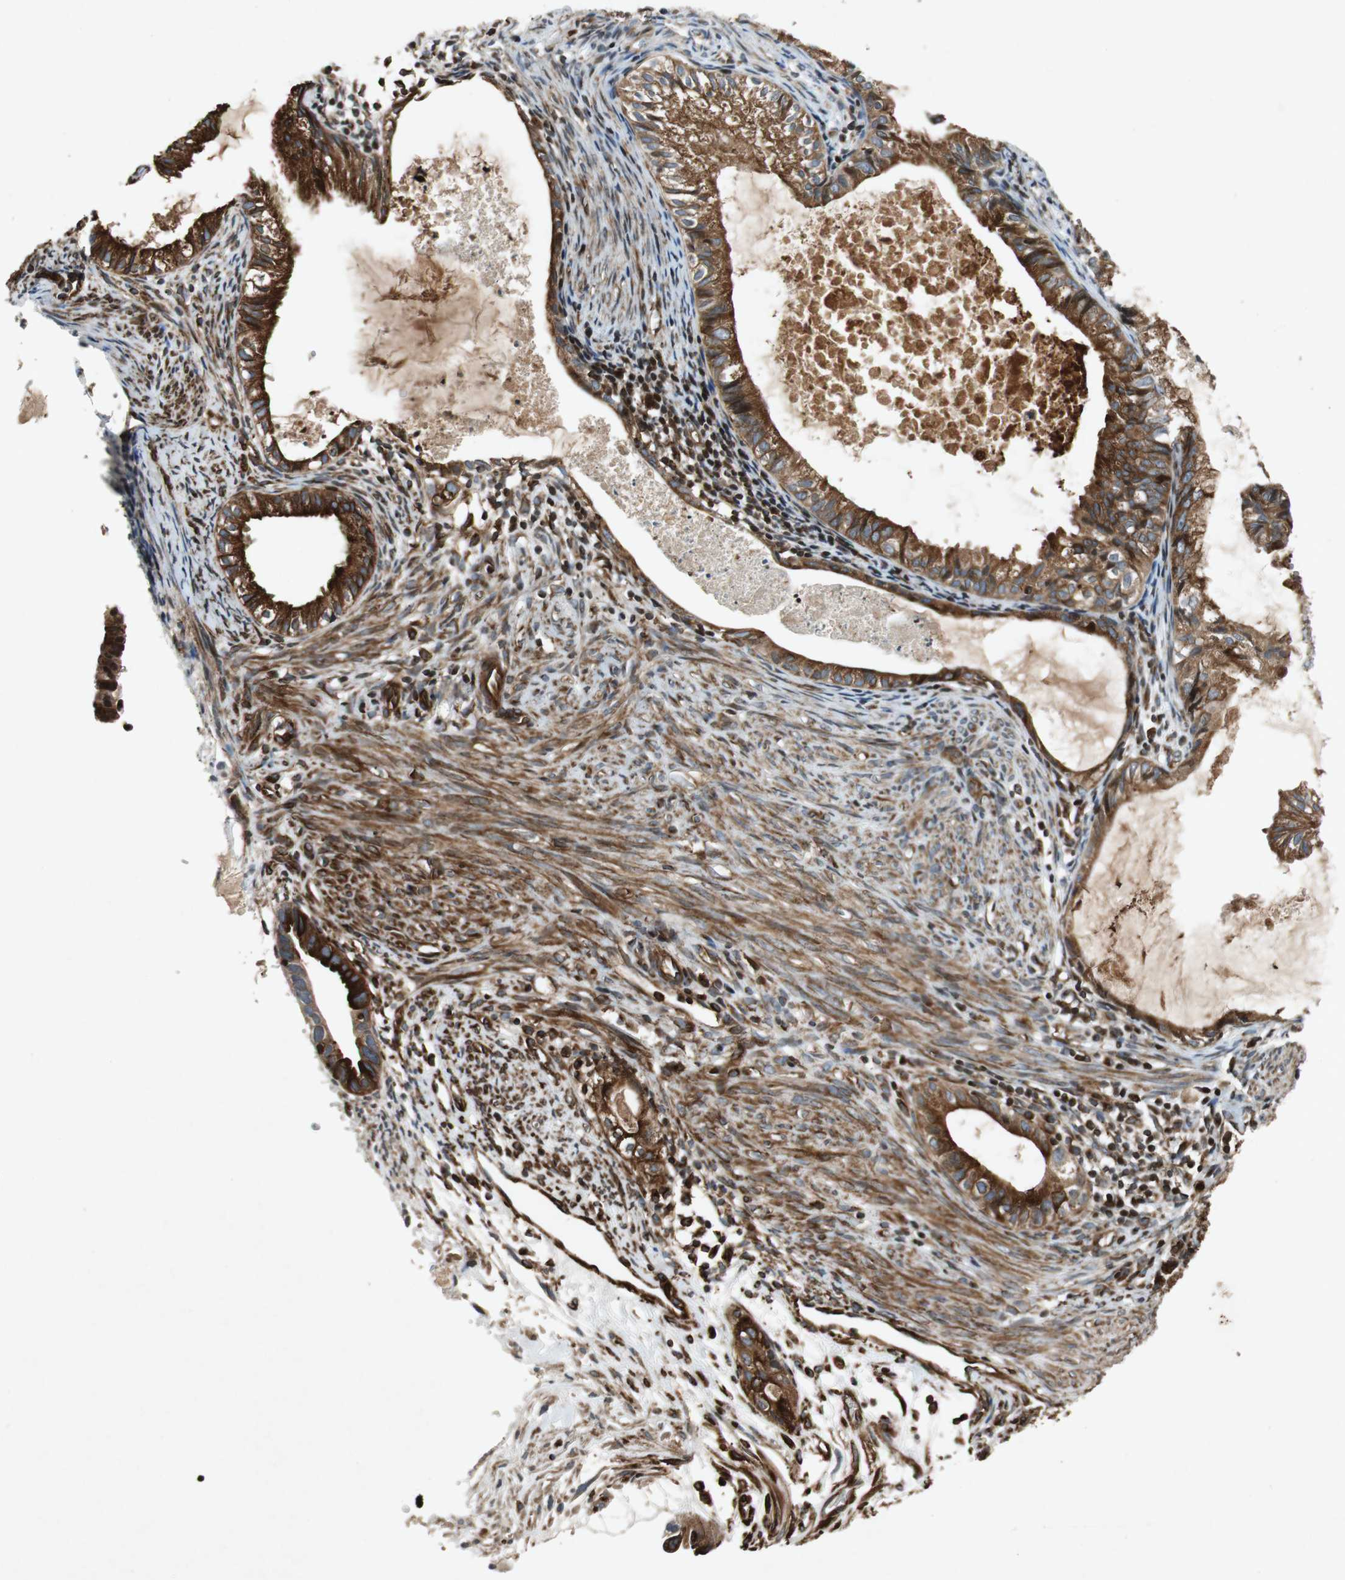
{"staining": {"intensity": "strong", "quantity": ">75%", "location": "cytoplasmic/membranous"}, "tissue": "cervical cancer", "cell_type": "Tumor cells", "image_type": "cancer", "snomed": [{"axis": "morphology", "description": "Normal tissue, NOS"}, {"axis": "morphology", "description": "Adenocarcinoma, NOS"}, {"axis": "topography", "description": "Cervix"}, {"axis": "topography", "description": "Endometrium"}], "caption": "Tumor cells reveal high levels of strong cytoplasmic/membranous positivity in approximately >75% of cells in human cervical adenocarcinoma.", "gene": "TUBA4A", "patient": {"sex": "female", "age": 86}}